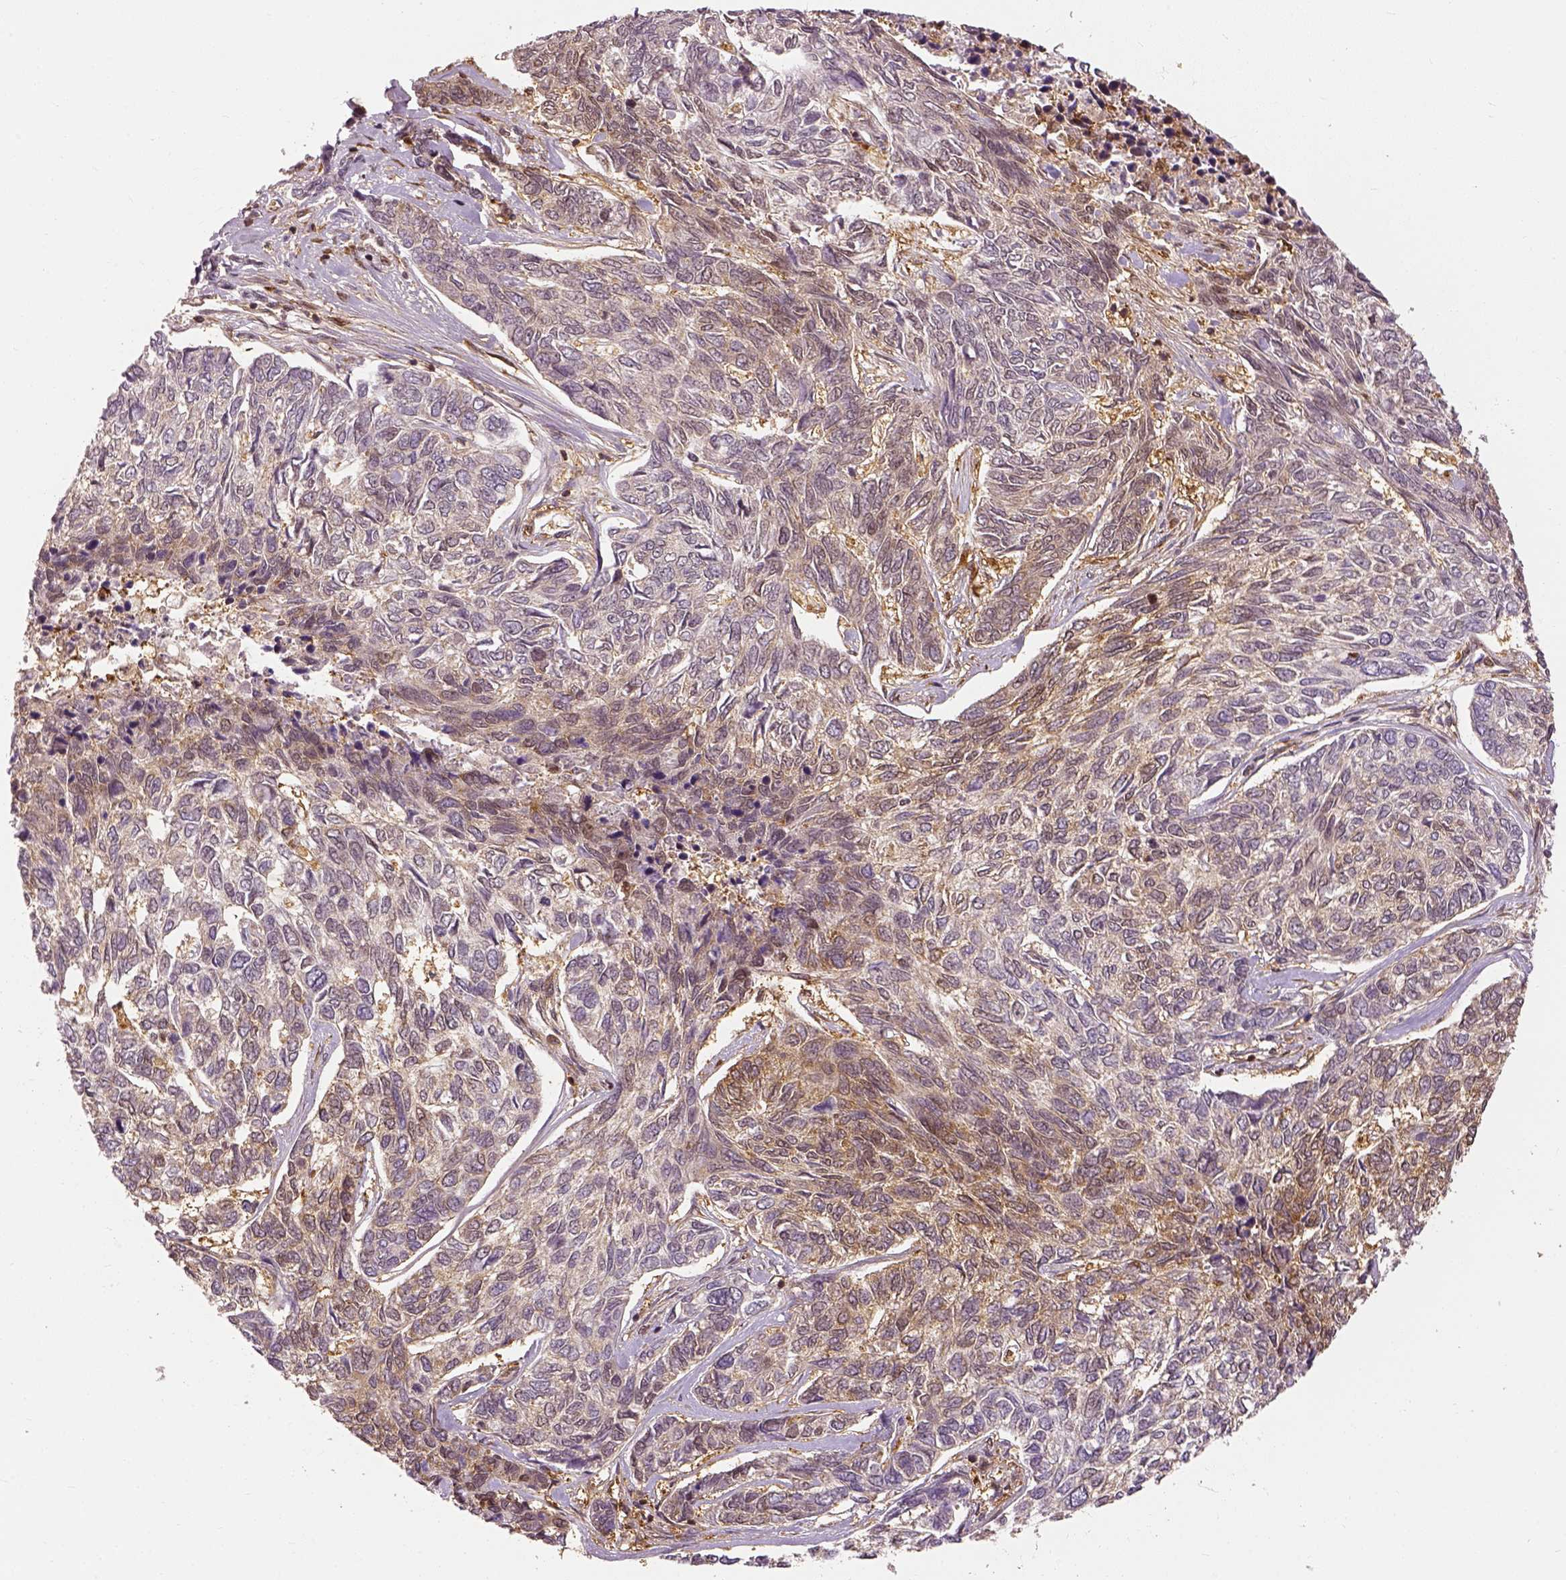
{"staining": {"intensity": "moderate", "quantity": "25%-75%", "location": "cytoplasmic/membranous"}, "tissue": "skin cancer", "cell_type": "Tumor cells", "image_type": "cancer", "snomed": [{"axis": "morphology", "description": "Basal cell carcinoma"}, {"axis": "topography", "description": "Skin"}], "caption": "Immunohistochemistry of human skin cancer shows medium levels of moderate cytoplasmic/membranous staining in approximately 25%-75% of tumor cells.", "gene": "GPI", "patient": {"sex": "female", "age": 65}}